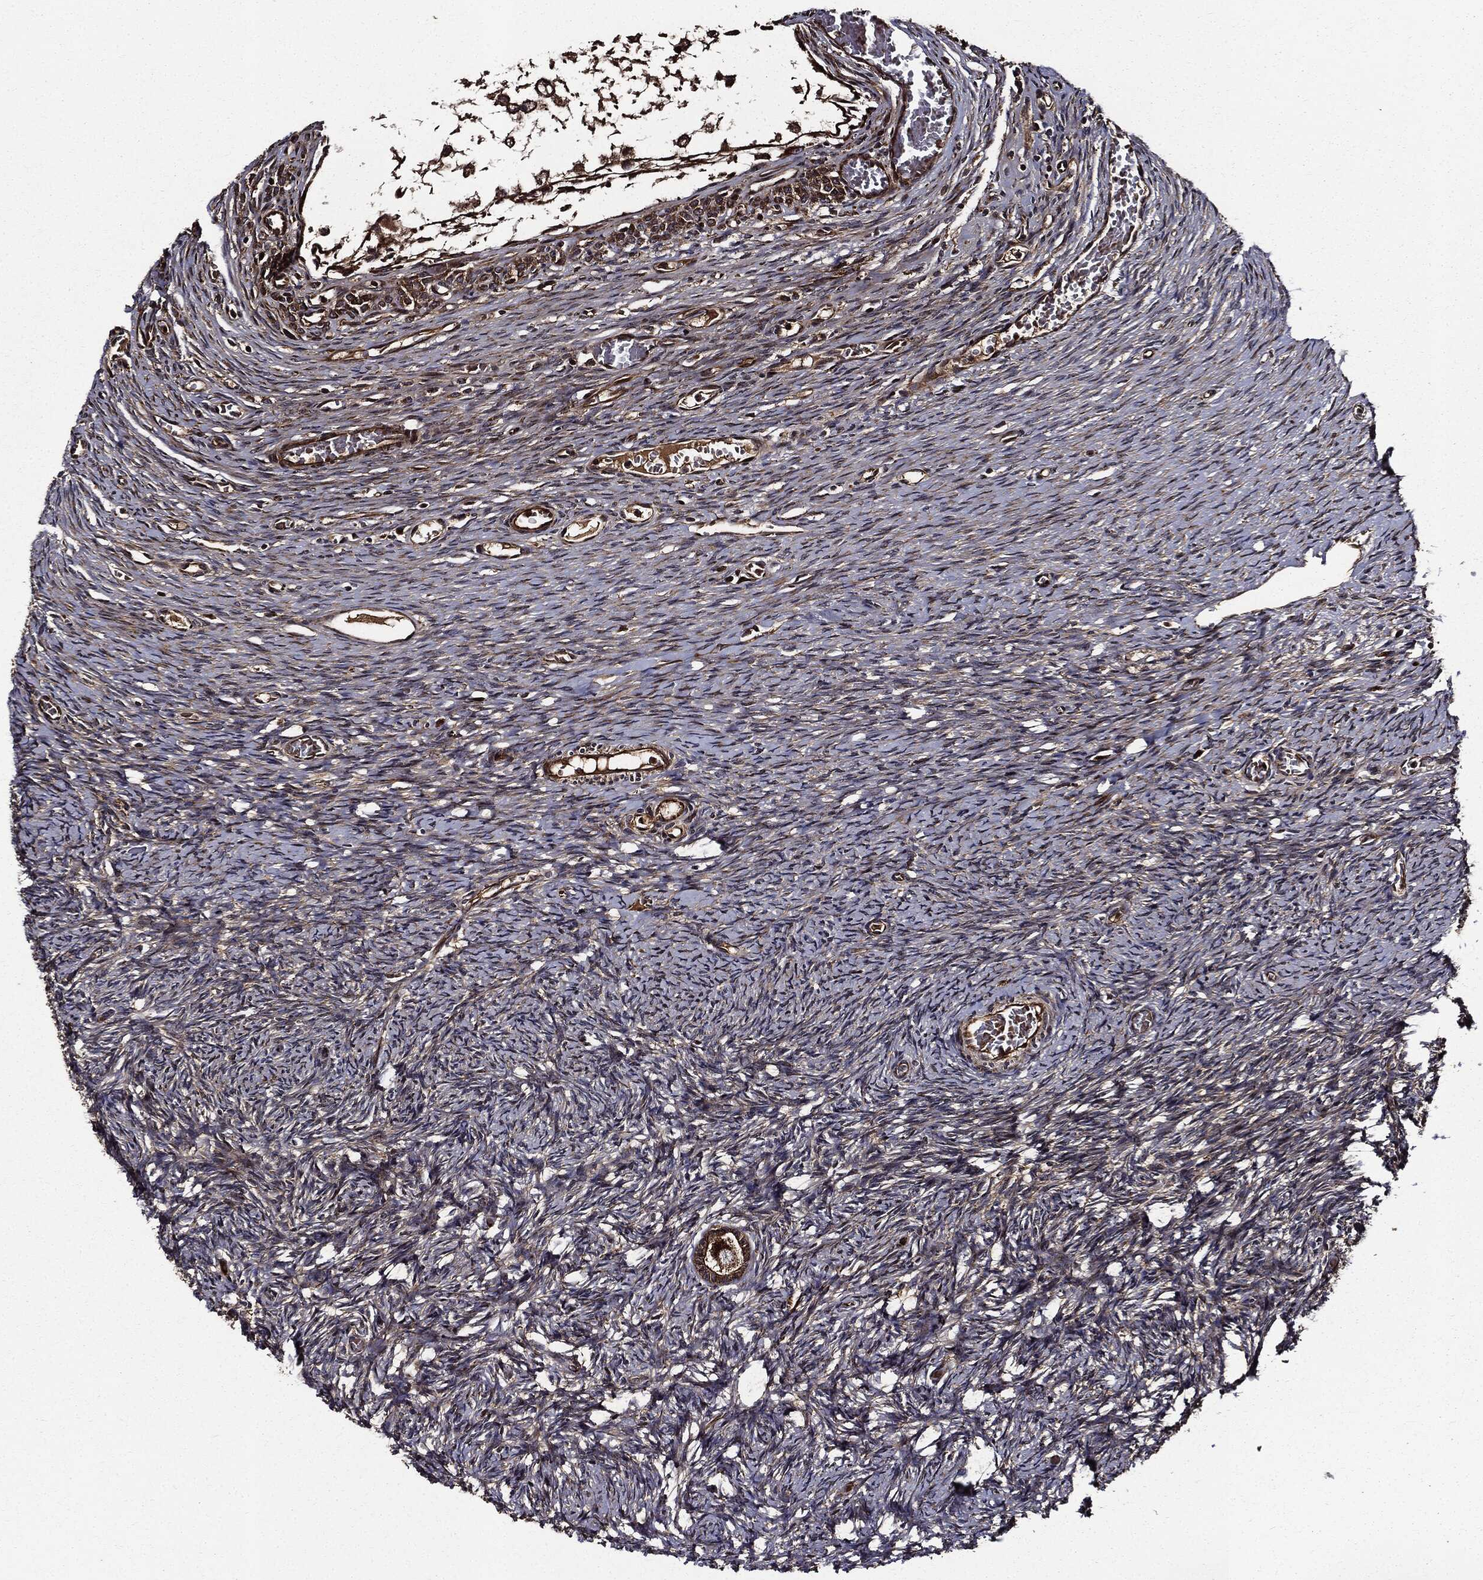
{"staining": {"intensity": "moderate", "quantity": ">75%", "location": "cytoplasmic/membranous"}, "tissue": "ovary", "cell_type": "Follicle cells", "image_type": "normal", "snomed": [{"axis": "morphology", "description": "Normal tissue, NOS"}, {"axis": "topography", "description": "Ovary"}], "caption": "Benign ovary was stained to show a protein in brown. There is medium levels of moderate cytoplasmic/membranous positivity in about >75% of follicle cells.", "gene": "HTT", "patient": {"sex": "female", "age": 39}}